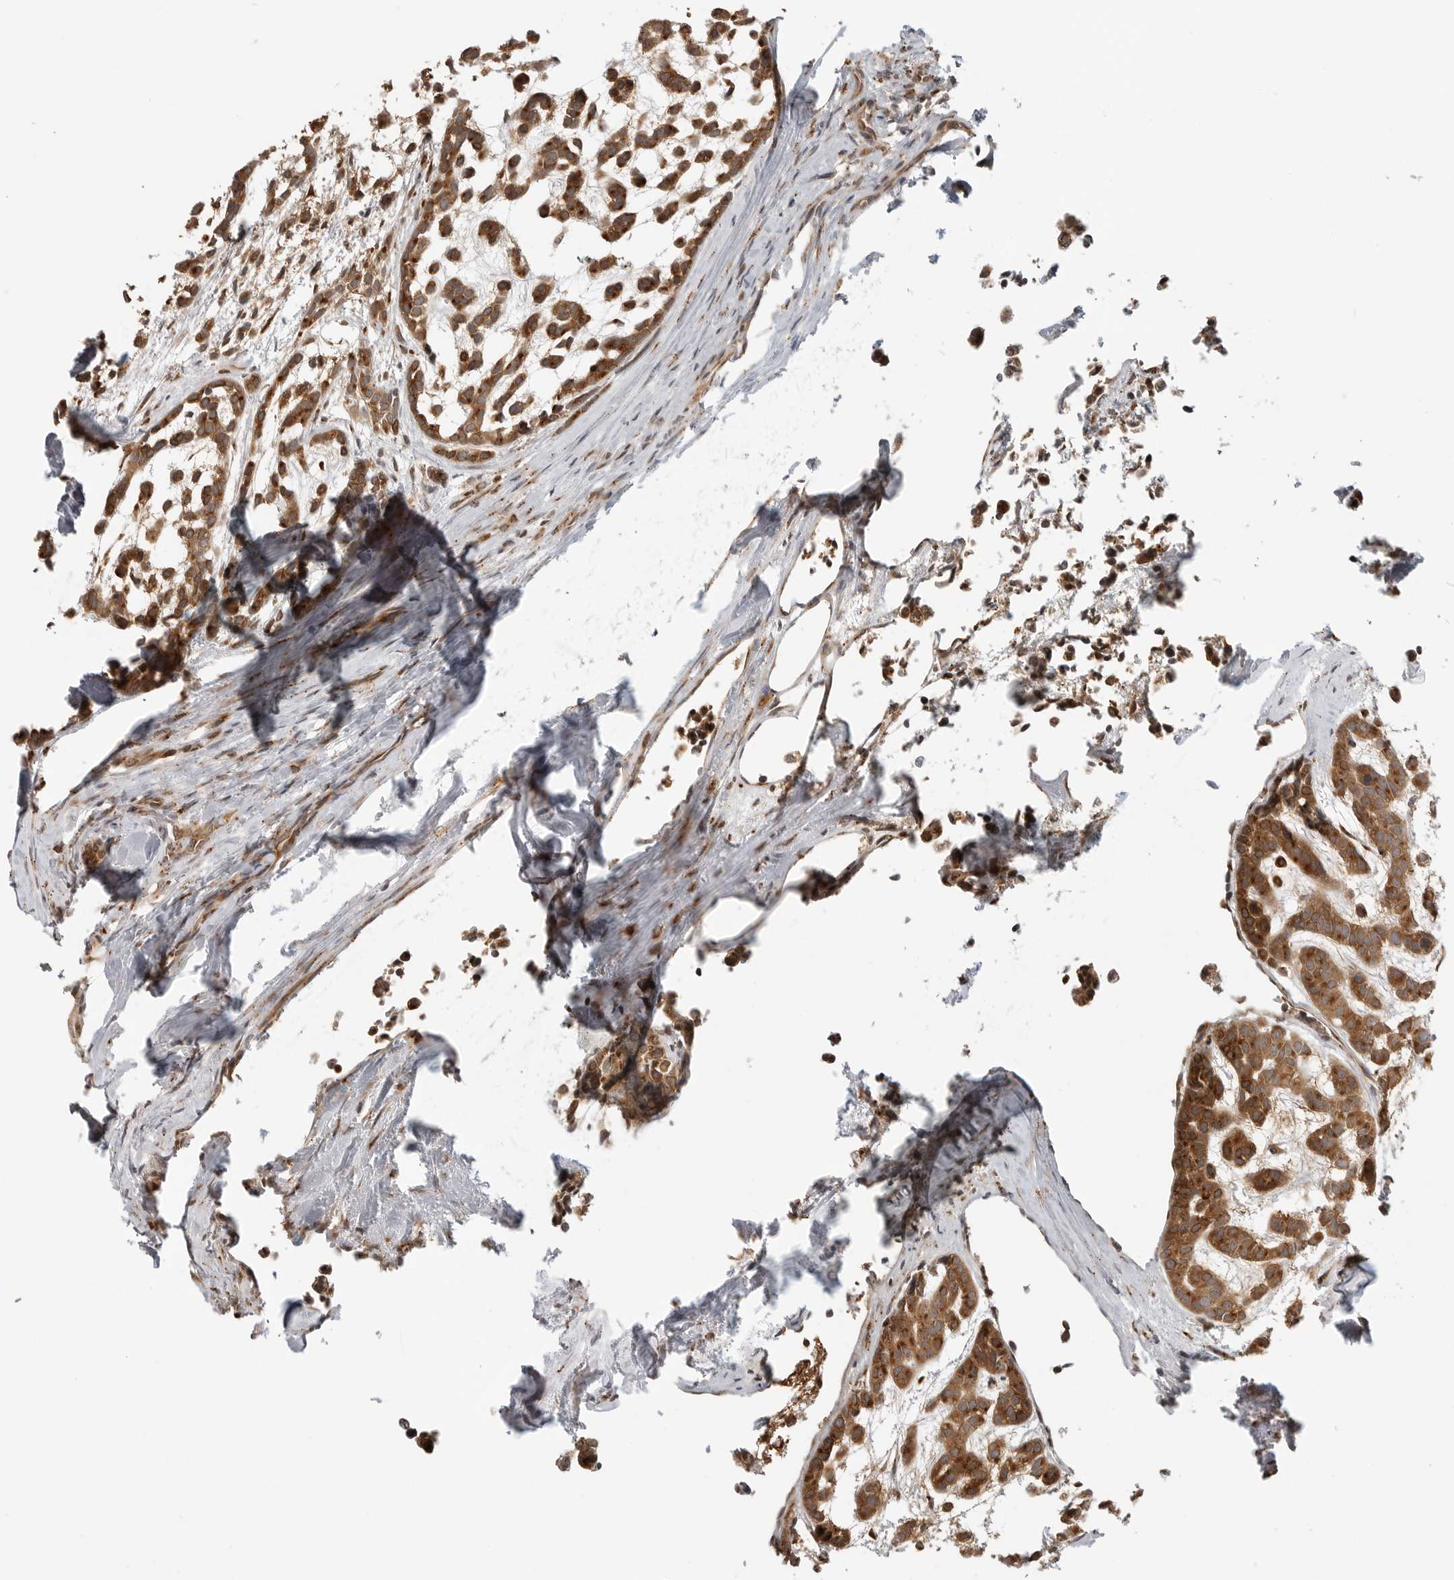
{"staining": {"intensity": "moderate", "quantity": ">75%", "location": "cytoplasmic/membranous"}, "tissue": "head and neck cancer", "cell_type": "Tumor cells", "image_type": "cancer", "snomed": [{"axis": "morphology", "description": "Adenocarcinoma, NOS"}, {"axis": "morphology", "description": "Adenoma, NOS"}, {"axis": "topography", "description": "Head-Neck"}], "caption": "Moderate cytoplasmic/membranous protein expression is appreciated in about >75% of tumor cells in head and neck adenocarcinoma.", "gene": "COPA", "patient": {"sex": "female", "age": 55}}